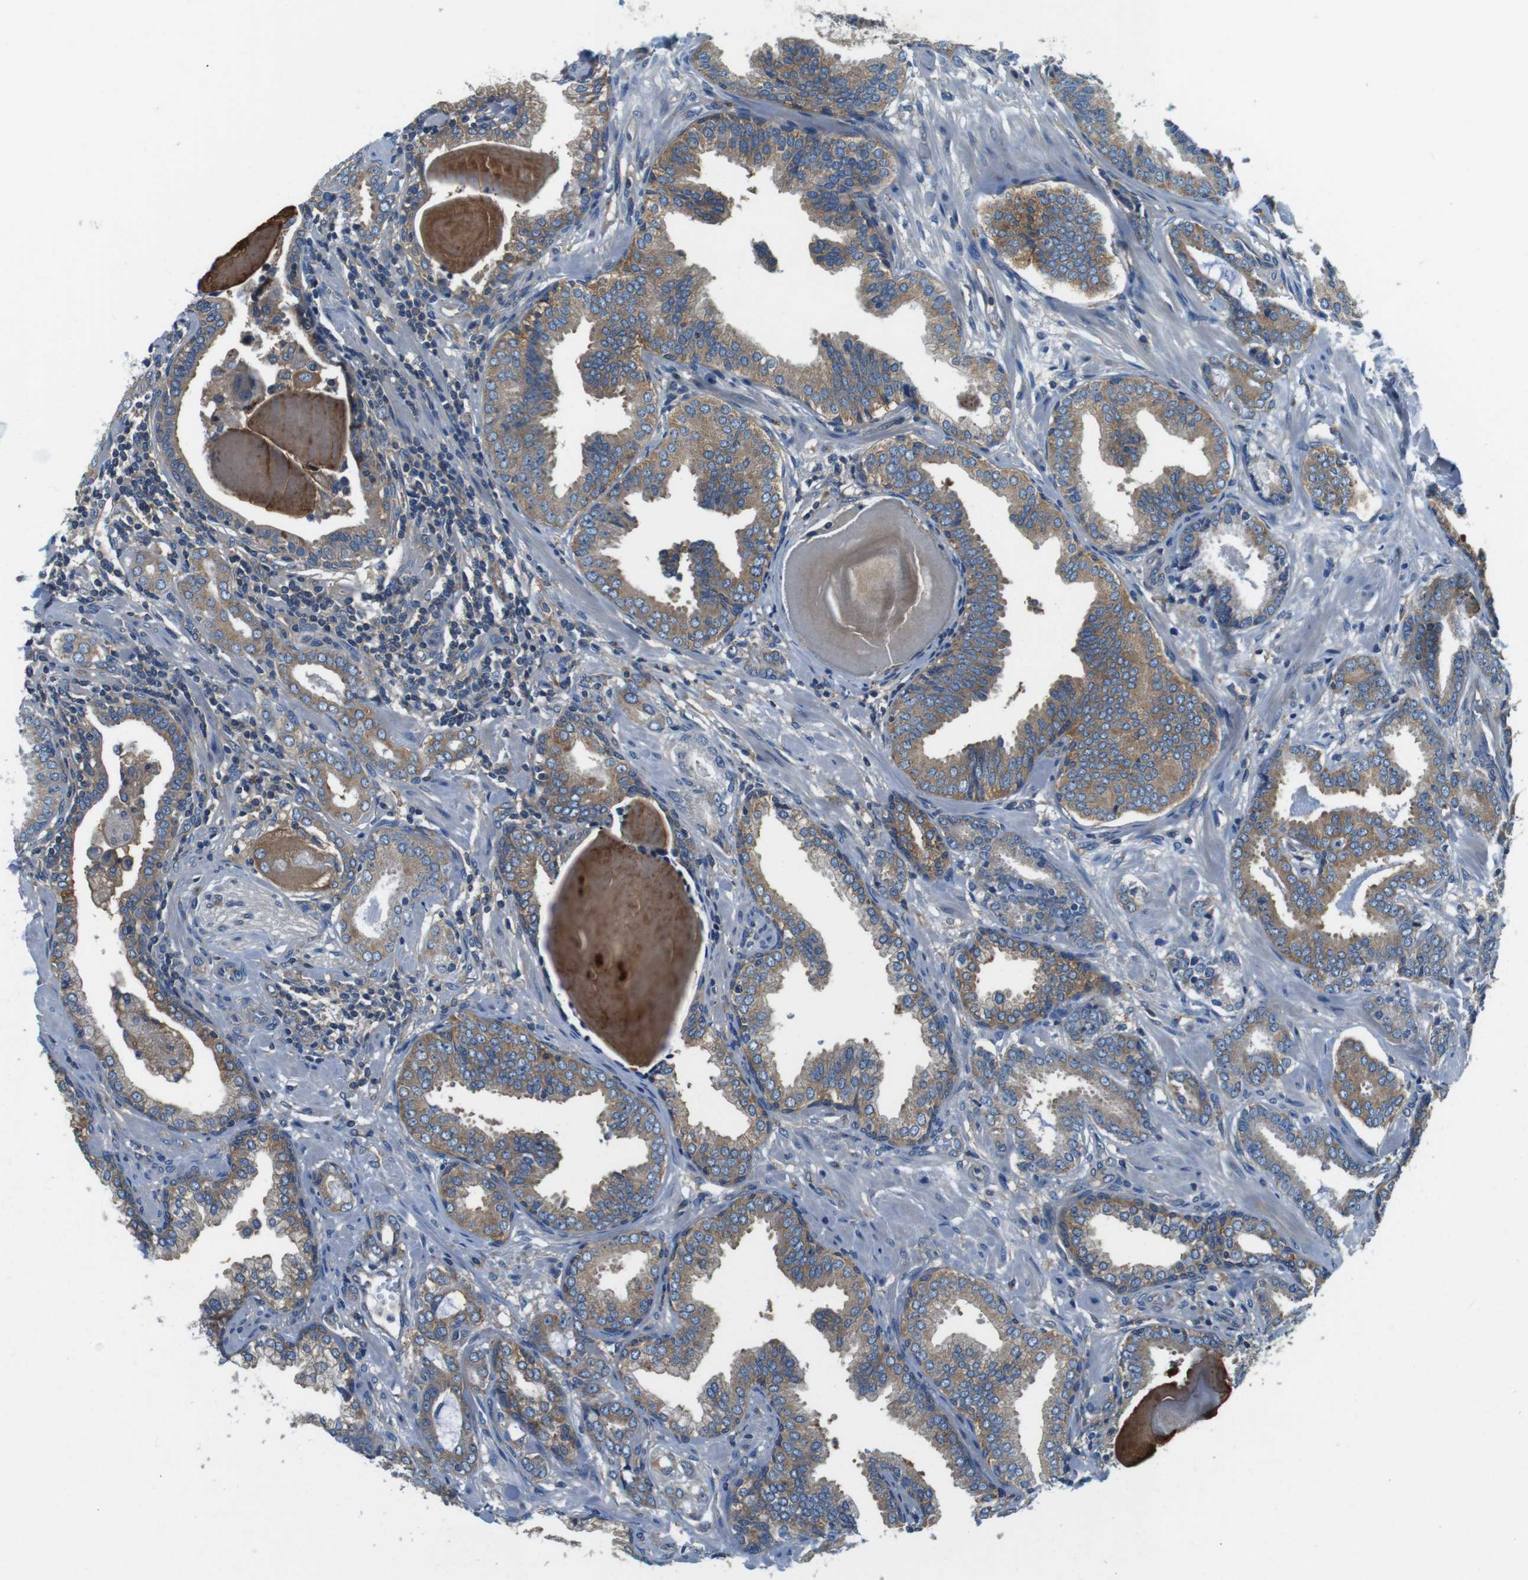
{"staining": {"intensity": "weak", "quantity": ">75%", "location": "cytoplasmic/membranous"}, "tissue": "prostate cancer", "cell_type": "Tumor cells", "image_type": "cancer", "snomed": [{"axis": "morphology", "description": "Adenocarcinoma, Low grade"}, {"axis": "topography", "description": "Prostate"}], "caption": "Prostate adenocarcinoma (low-grade) stained with a protein marker shows weak staining in tumor cells.", "gene": "DENND4C", "patient": {"sex": "male", "age": 53}}